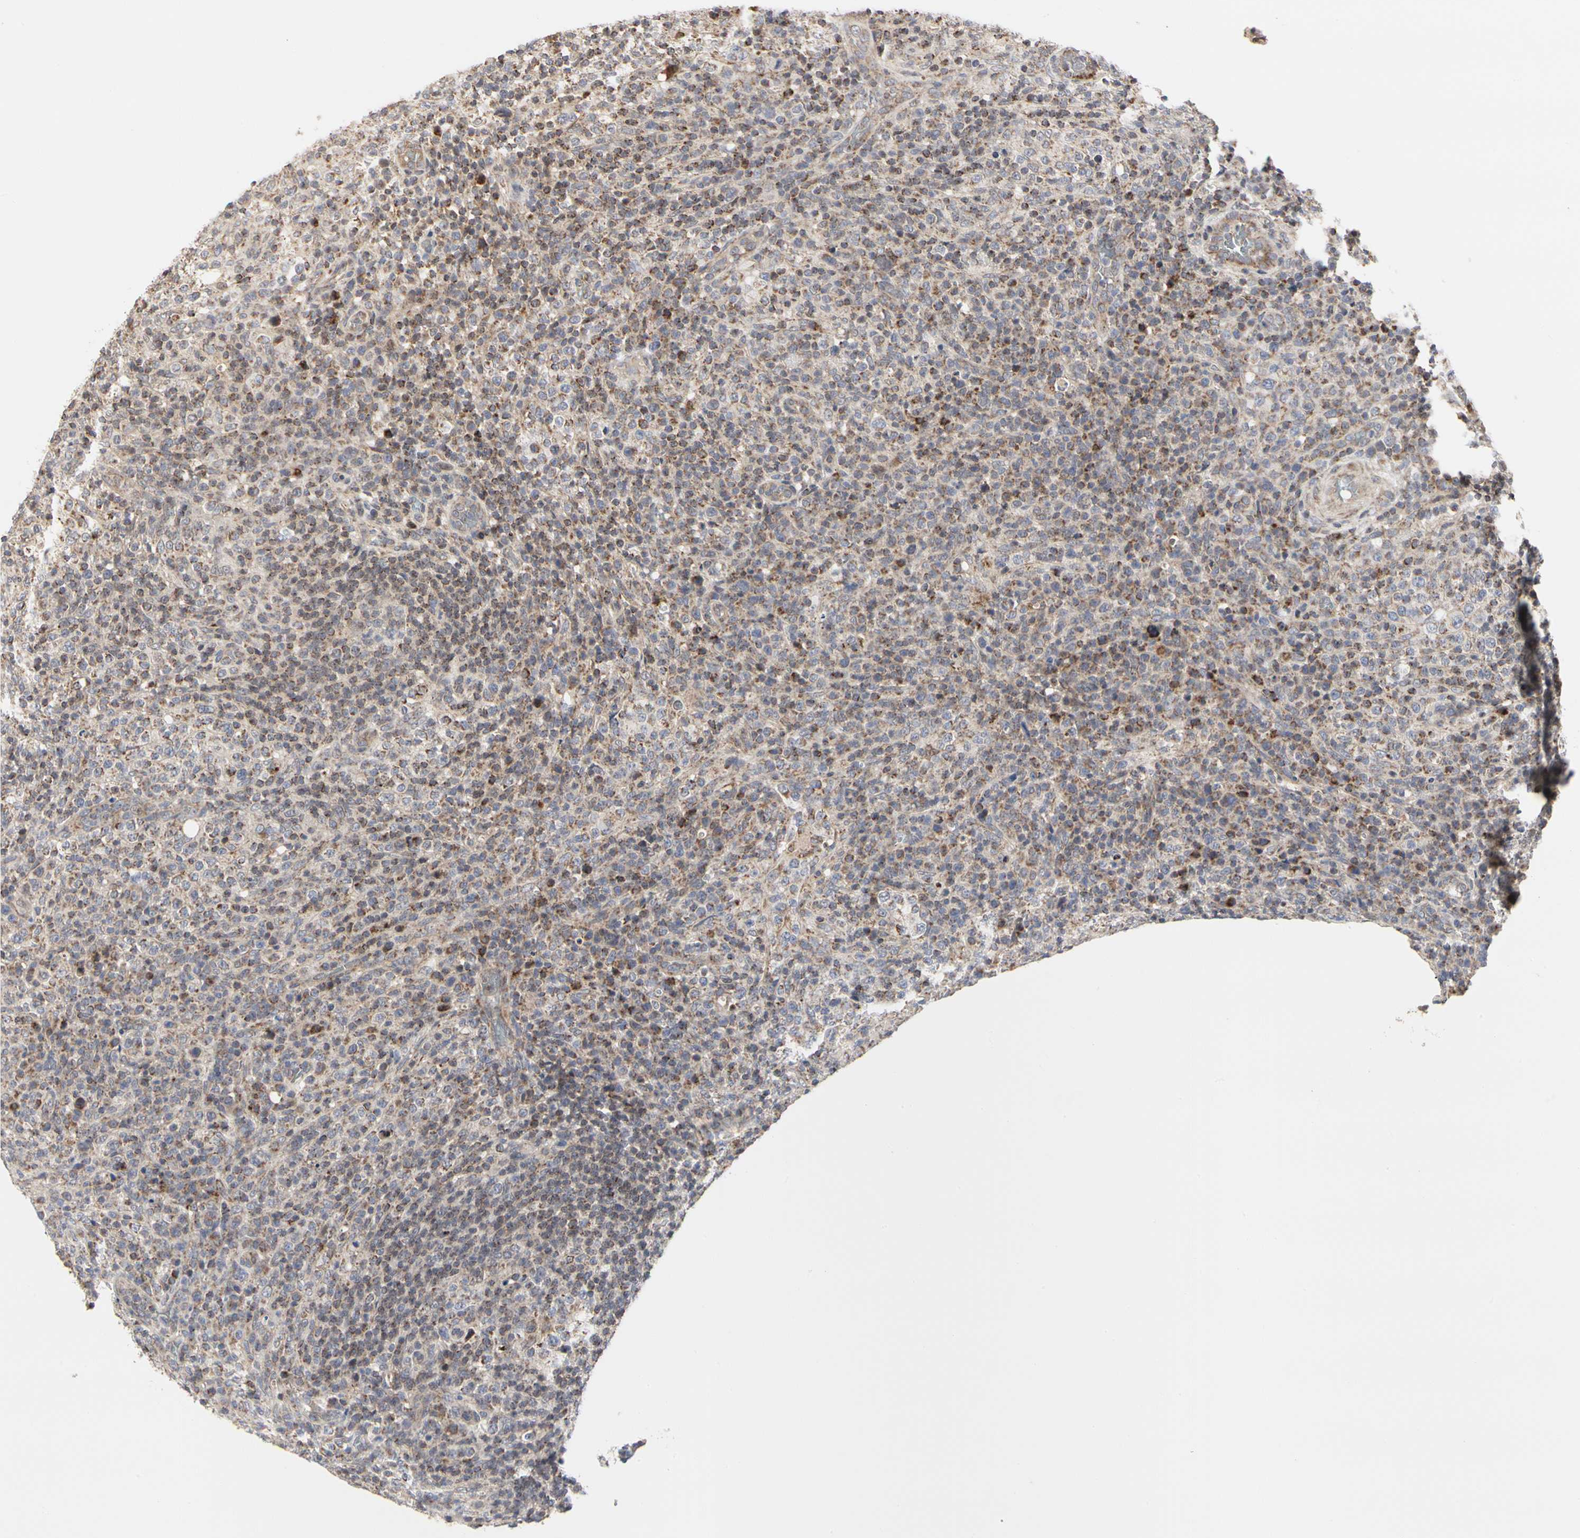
{"staining": {"intensity": "weak", "quantity": "25%-75%", "location": "cytoplasmic/membranous"}, "tissue": "lymphoma", "cell_type": "Tumor cells", "image_type": "cancer", "snomed": [{"axis": "morphology", "description": "Malignant lymphoma, non-Hodgkin's type, High grade"}, {"axis": "topography", "description": "Lymph node"}], "caption": "Weak cytoplasmic/membranous expression for a protein is identified in approximately 25%-75% of tumor cells of lymphoma using IHC.", "gene": "TSKU", "patient": {"sex": "female", "age": 76}}